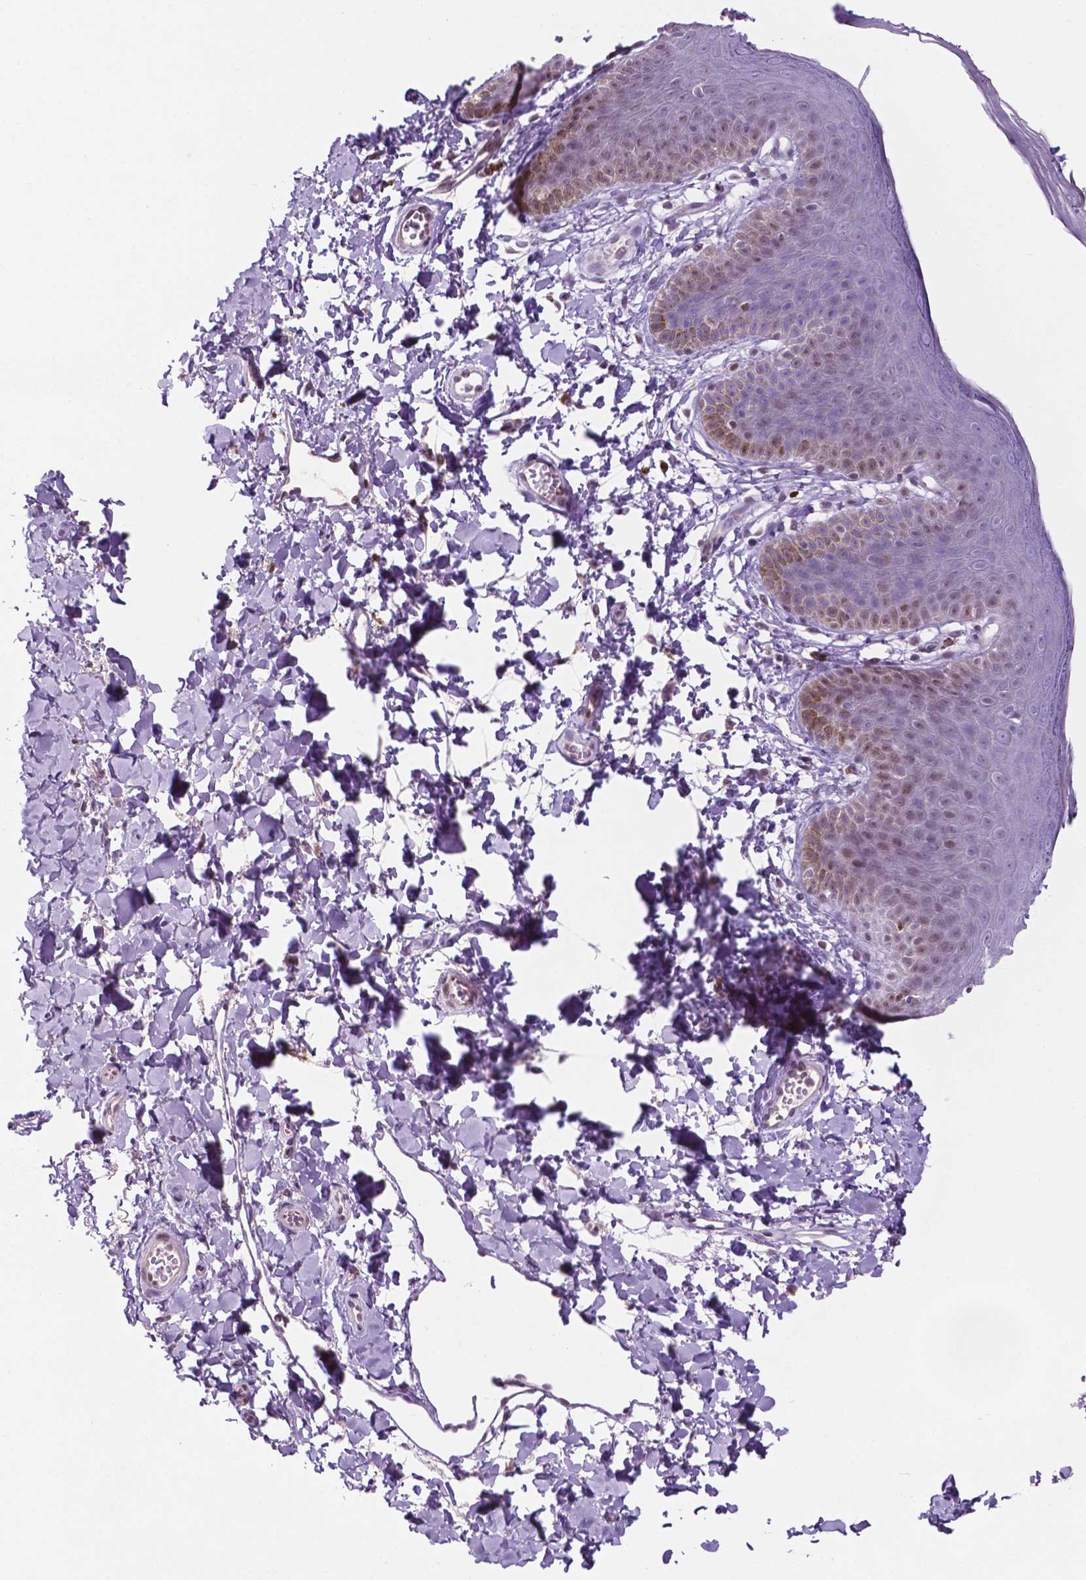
{"staining": {"intensity": "weak", "quantity": "<25%", "location": "cytoplasmic/membranous"}, "tissue": "skin", "cell_type": "Epidermal cells", "image_type": "normal", "snomed": [{"axis": "morphology", "description": "Normal tissue, NOS"}, {"axis": "topography", "description": "Anal"}], "caption": "This is an IHC image of unremarkable skin. There is no staining in epidermal cells.", "gene": "FAM50B", "patient": {"sex": "male", "age": 53}}